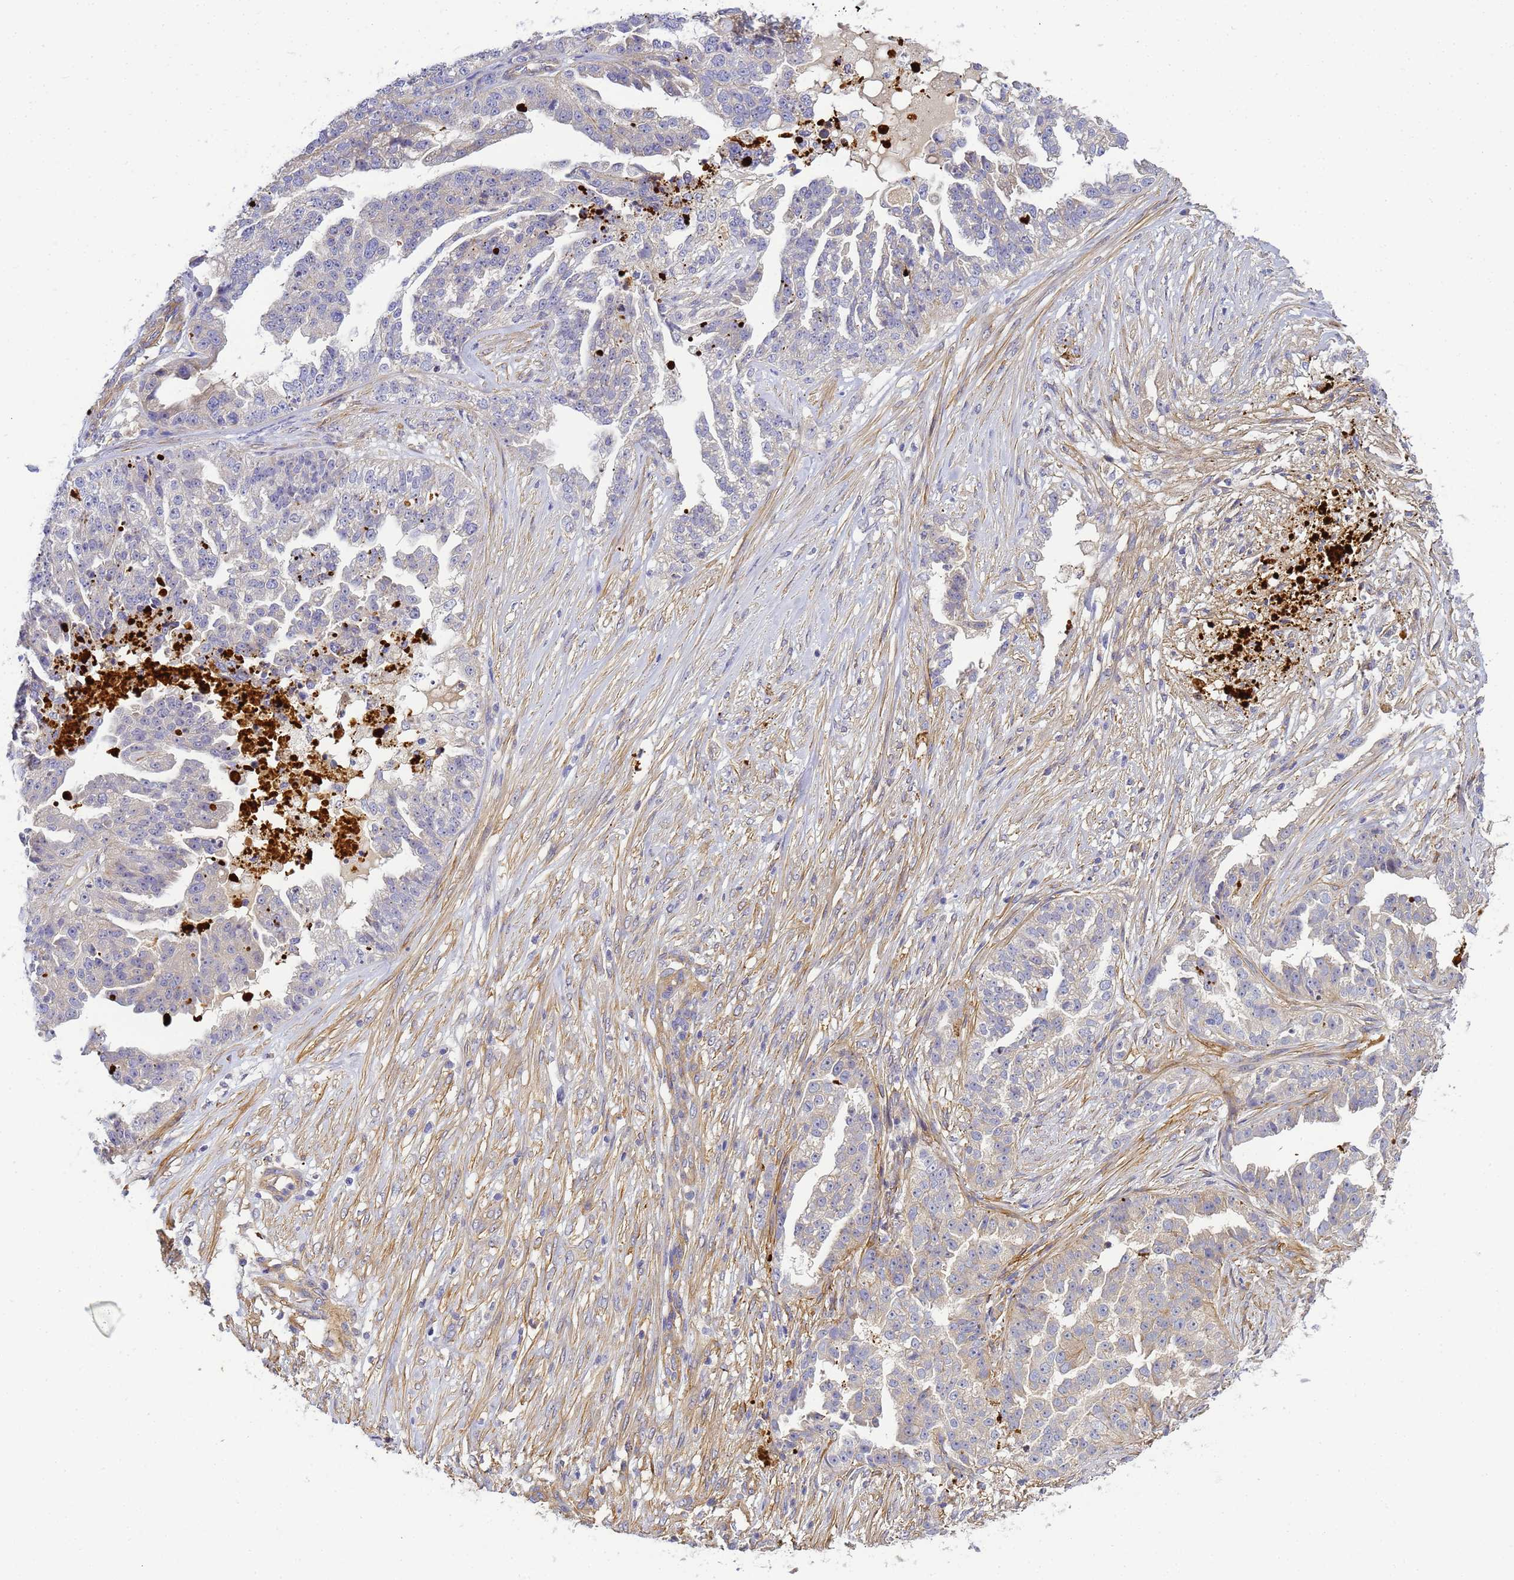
{"staining": {"intensity": "negative", "quantity": "none", "location": "none"}, "tissue": "ovarian cancer", "cell_type": "Tumor cells", "image_type": "cancer", "snomed": [{"axis": "morphology", "description": "Cystadenocarcinoma, serous, NOS"}, {"axis": "topography", "description": "Ovary"}], "caption": "Tumor cells are negative for protein expression in human ovarian cancer (serous cystadenocarcinoma).", "gene": "MYL12A", "patient": {"sex": "female", "age": 58}}